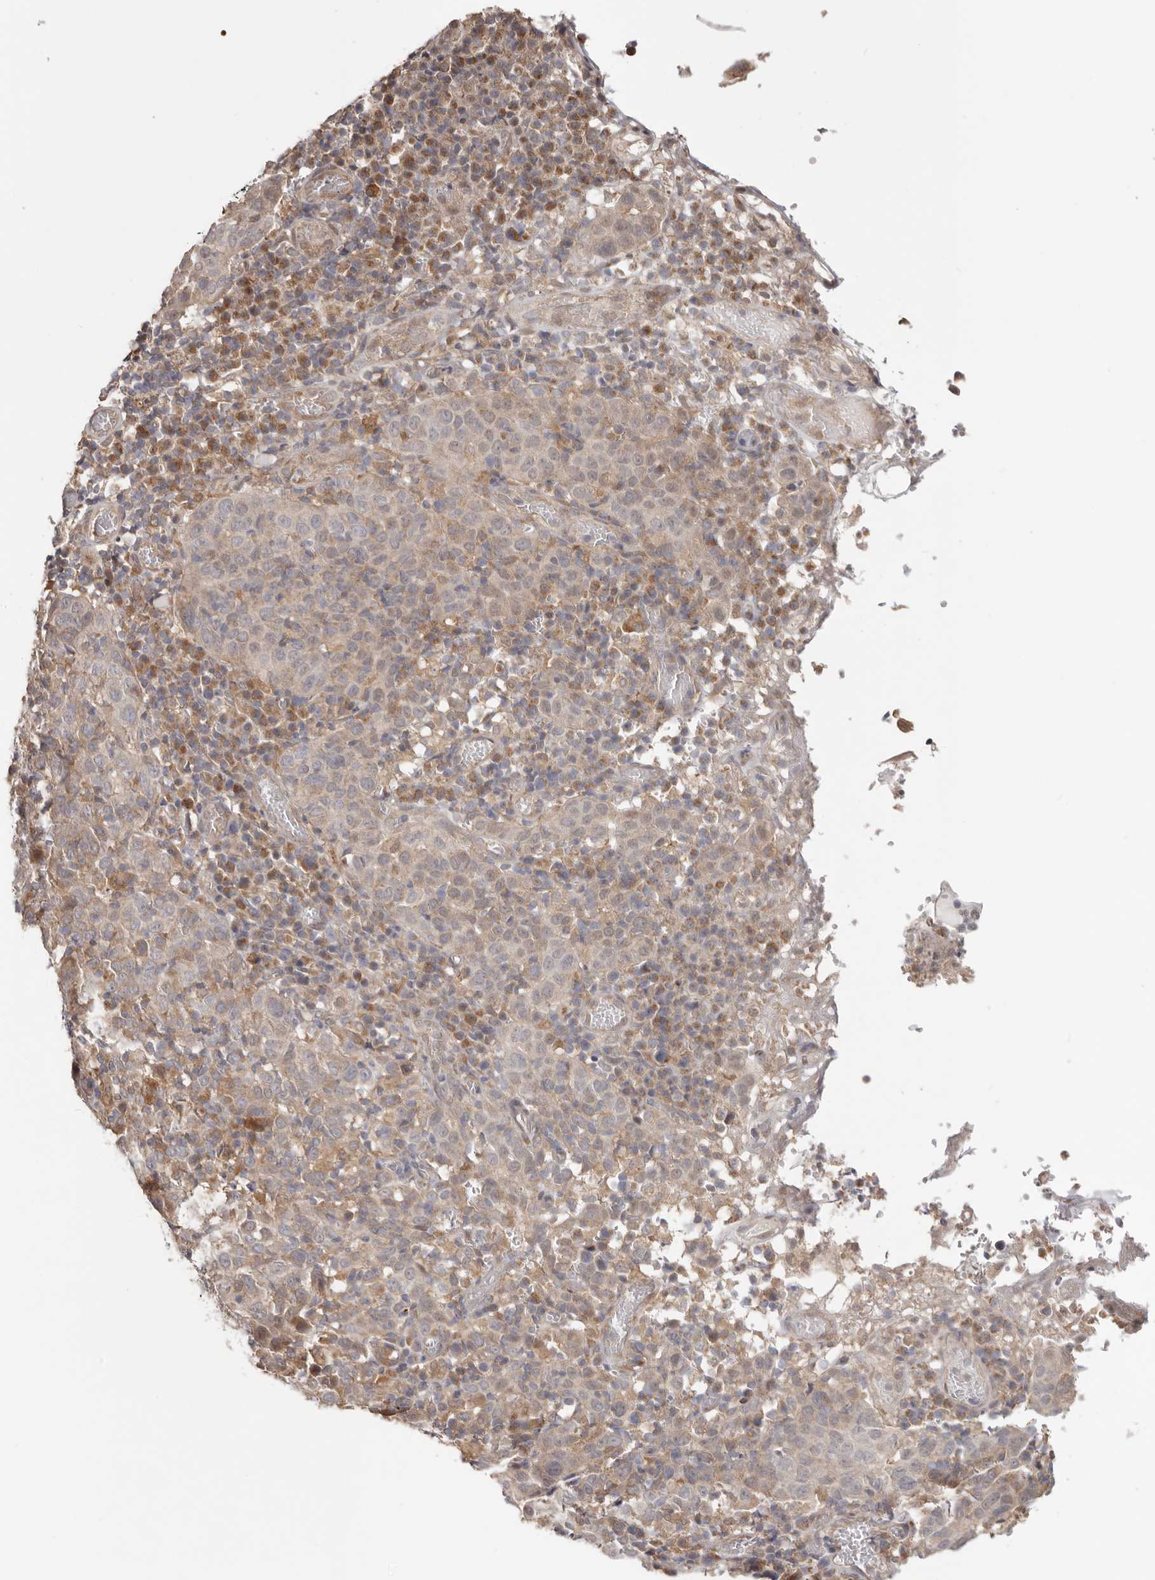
{"staining": {"intensity": "weak", "quantity": ">75%", "location": "cytoplasmic/membranous"}, "tissue": "cervical cancer", "cell_type": "Tumor cells", "image_type": "cancer", "snomed": [{"axis": "morphology", "description": "Squamous cell carcinoma, NOS"}, {"axis": "topography", "description": "Cervix"}], "caption": "Human cervical cancer (squamous cell carcinoma) stained for a protein (brown) reveals weak cytoplasmic/membranous positive expression in about >75% of tumor cells.", "gene": "LRP6", "patient": {"sex": "female", "age": 46}}